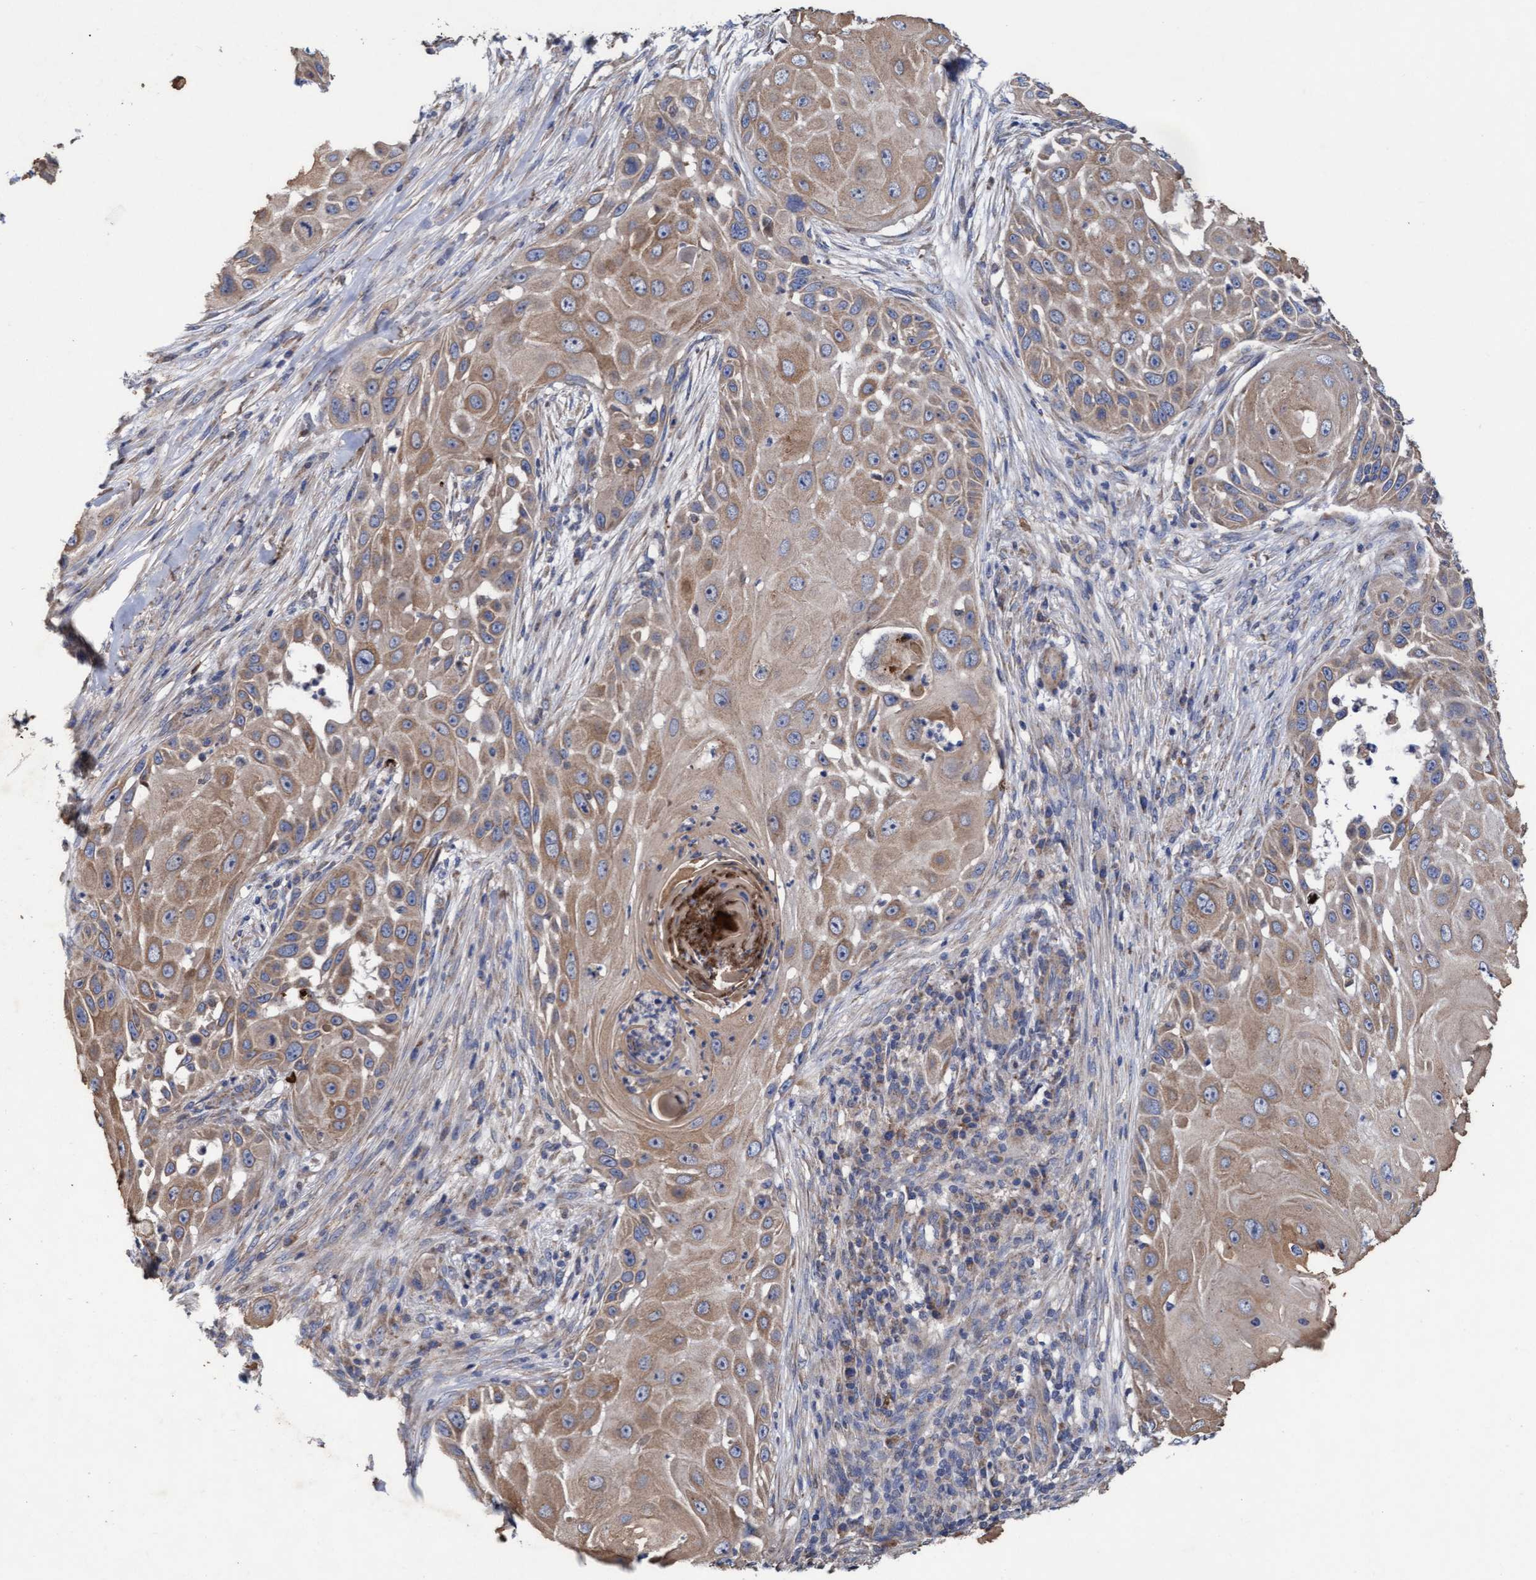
{"staining": {"intensity": "moderate", "quantity": ">75%", "location": "cytoplasmic/membranous"}, "tissue": "skin cancer", "cell_type": "Tumor cells", "image_type": "cancer", "snomed": [{"axis": "morphology", "description": "Squamous cell carcinoma, NOS"}, {"axis": "topography", "description": "Skin"}], "caption": "A brown stain highlights moderate cytoplasmic/membranous positivity of a protein in human skin squamous cell carcinoma tumor cells.", "gene": "MRPL38", "patient": {"sex": "female", "age": 44}}